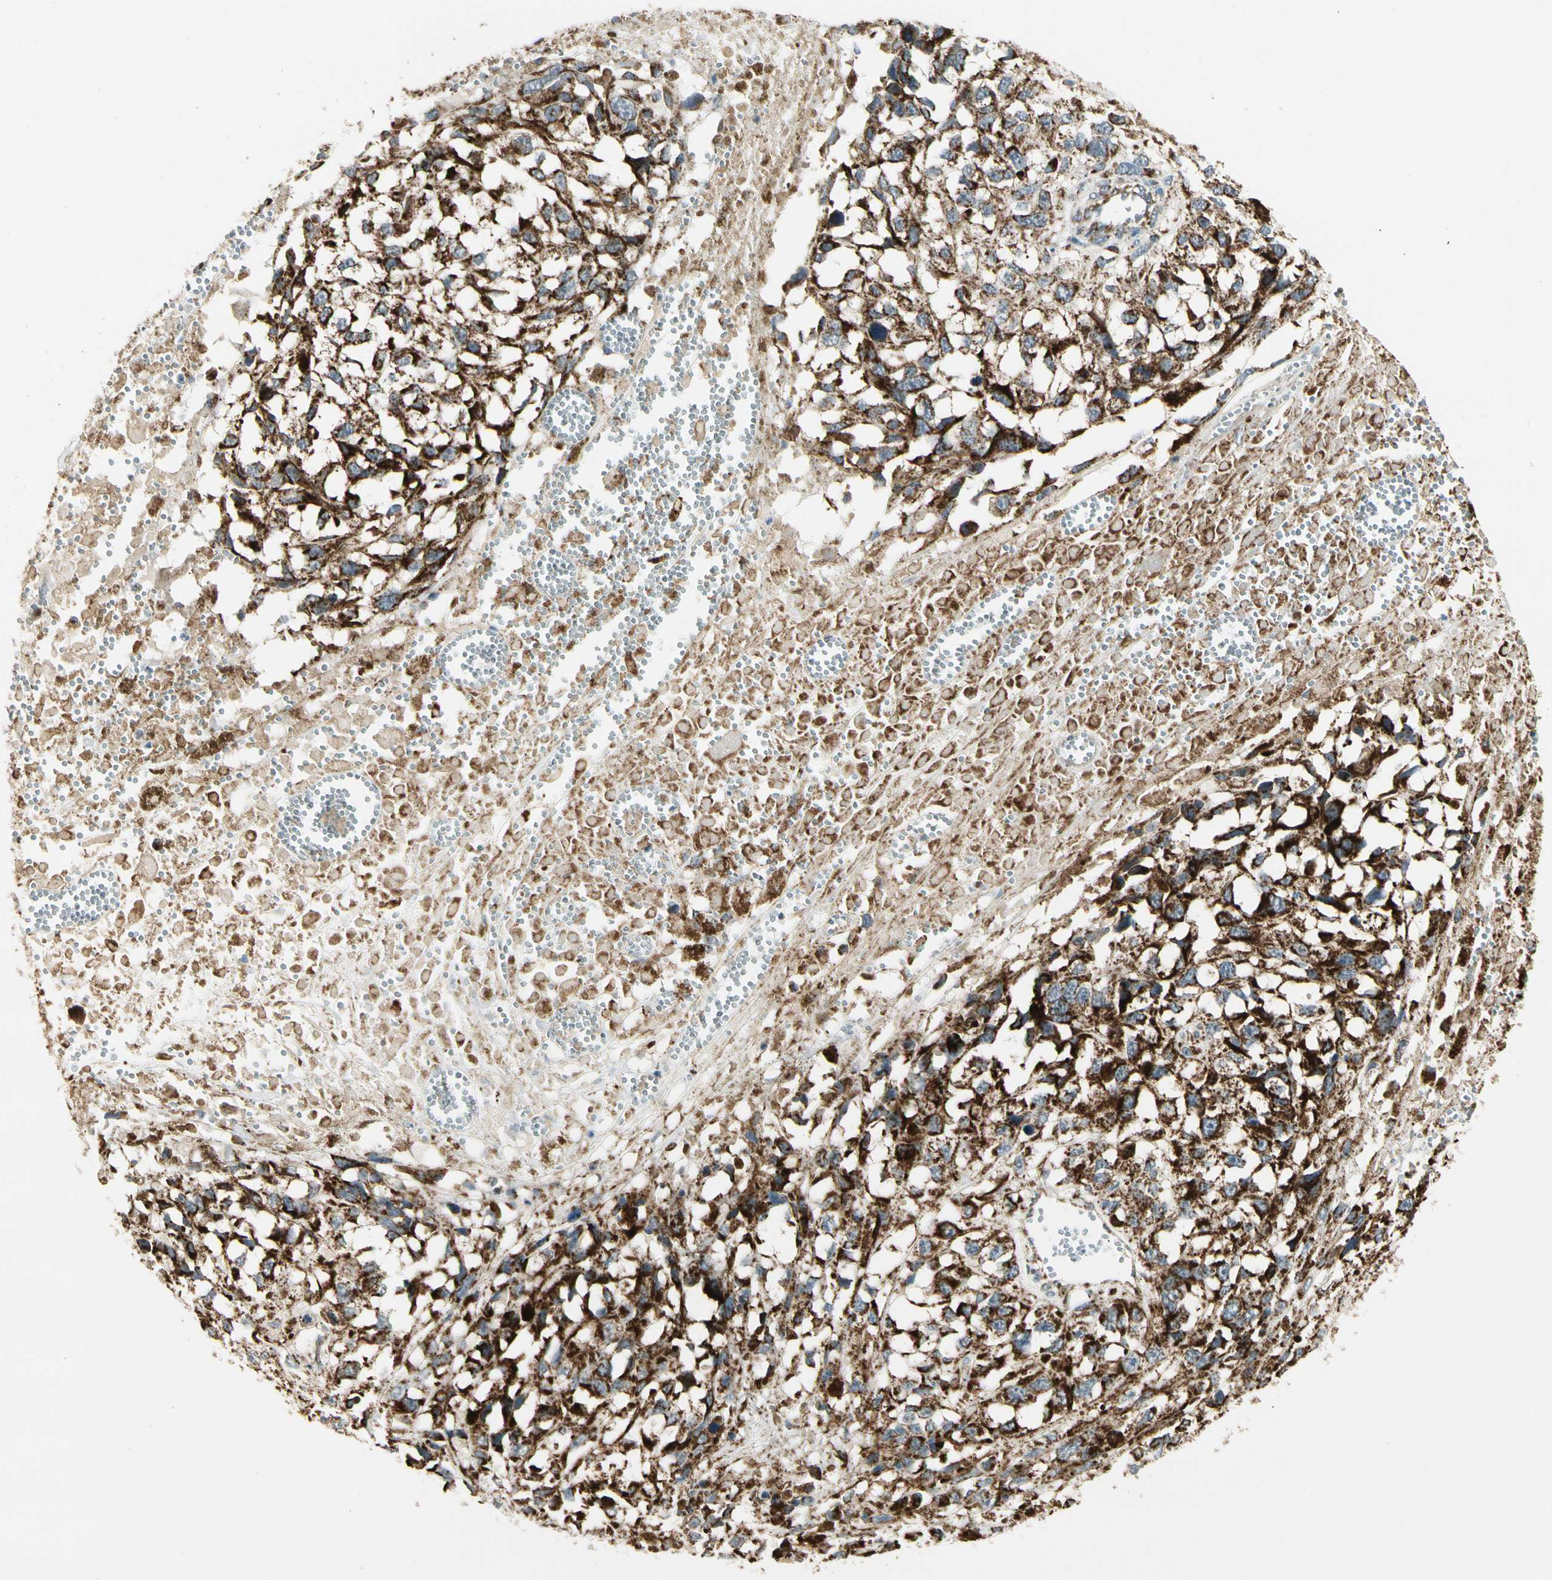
{"staining": {"intensity": "strong", "quantity": ">75%", "location": "cytoplasmic/membranous"}, "tissue": "melanoma", "cell_type": "Tumor cells", "image_type": "cancer", "snomed": [{"axis": "morphology", "description": "Malignant melanoma, Metastatic site"}, {"axis": "topography", "description": "Lymph node"}], "caption": "The histopathology image exhibits immunohistochemical staining of melanoma. There is strong cytoplasmic/membranous positivity is seen in approximately >75% of tumor cells.", "gene": "EPHB3", "patient": {"sex": "male", "age": 59}}